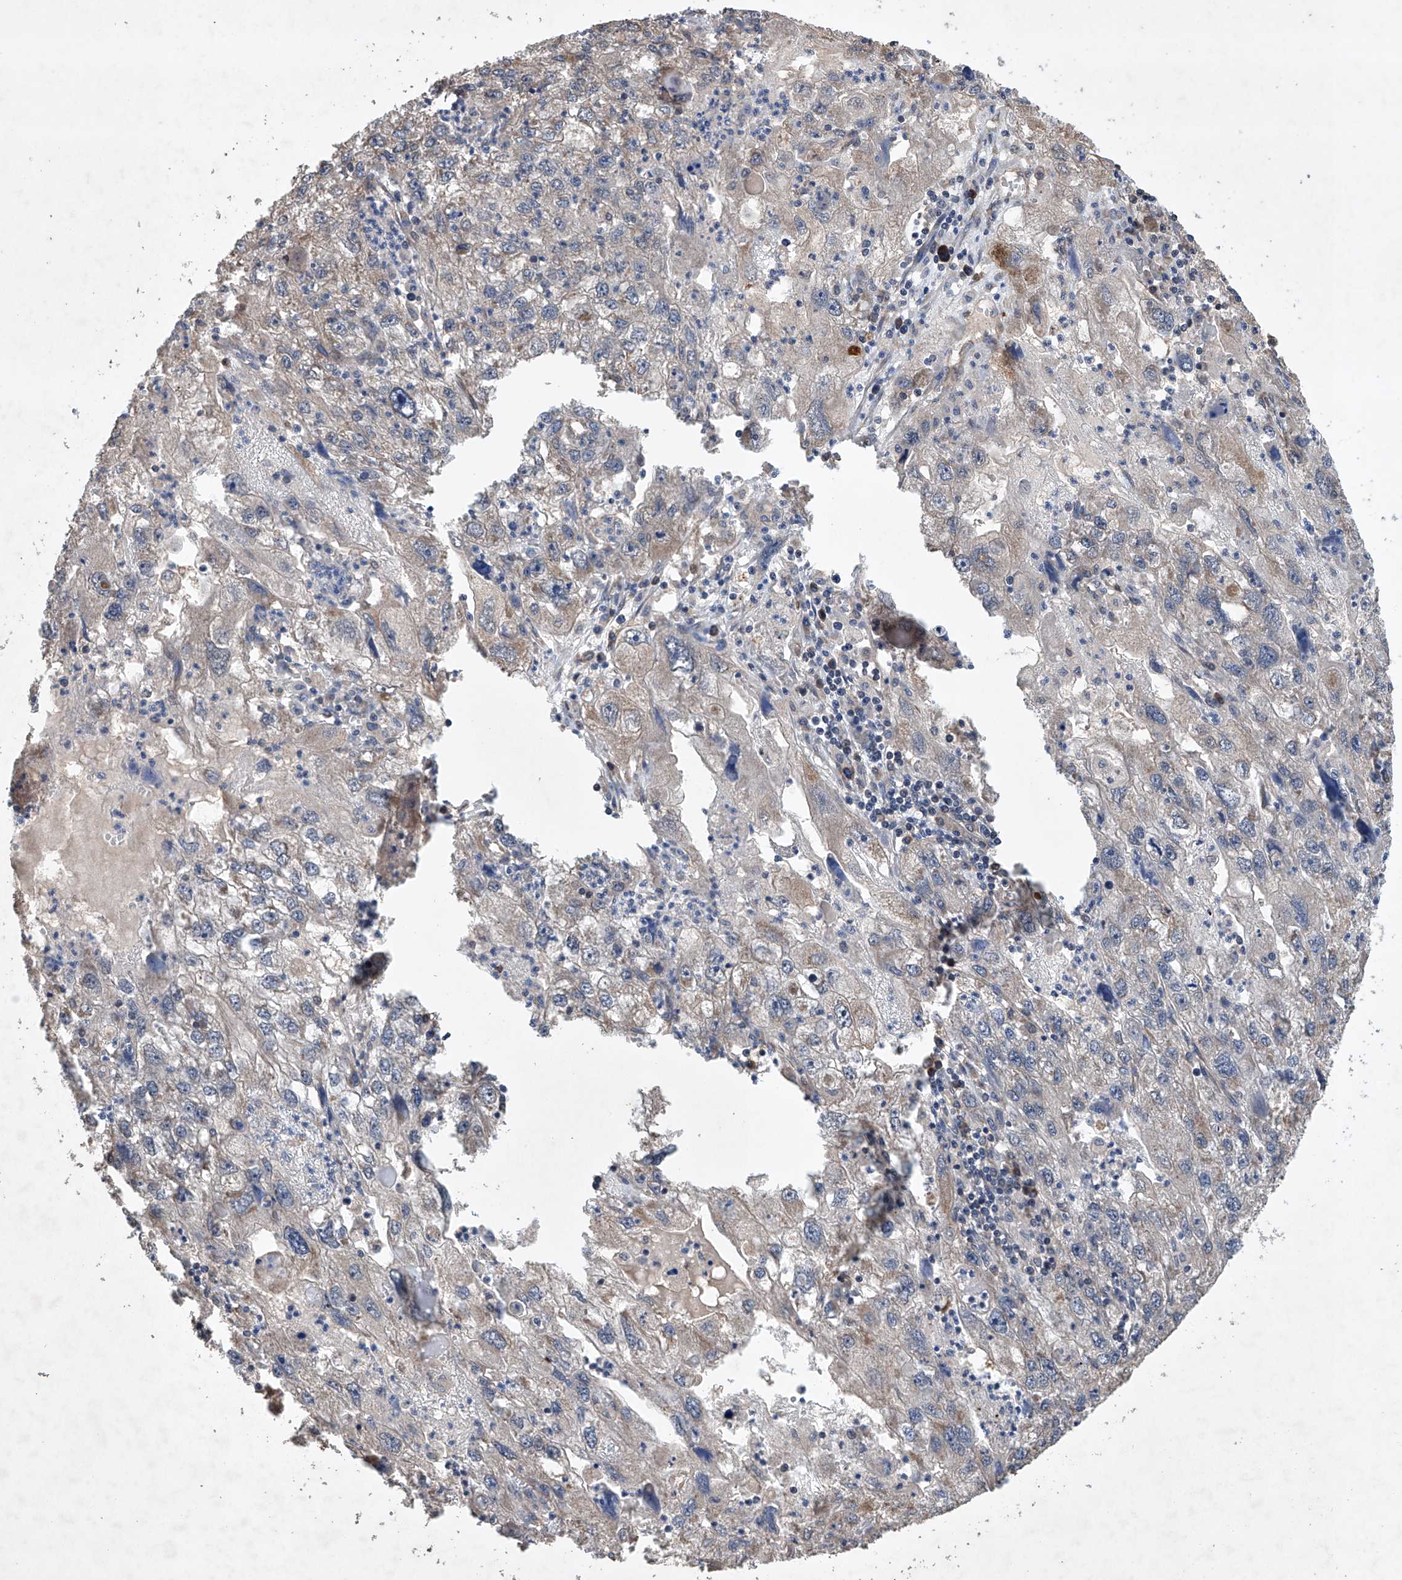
{"staining": {"intensity": "weak", "quantity": "<25%", "location": "cytoplasmic/membranous"}, "tissue": "endometrial cancer", "cell_type": "Tumor cells", "image_type": "cancer", "snomed": [{"axis": "morphology", "description": "Adenocarcinoma, NOS"}, {"axis": "topography", "description": "Endometrium"}], "caption": "High magnification brightfield microscopy of endometrial cancer (adenocarcinoma) stained with DAB (3,3'-diaminobenzidine) (brown) and counterstained with hematoxylin (blue): tumor cells show no significant expression.", "gene": "LURAP1", "patient": {"sex": "female", "age": 49}}